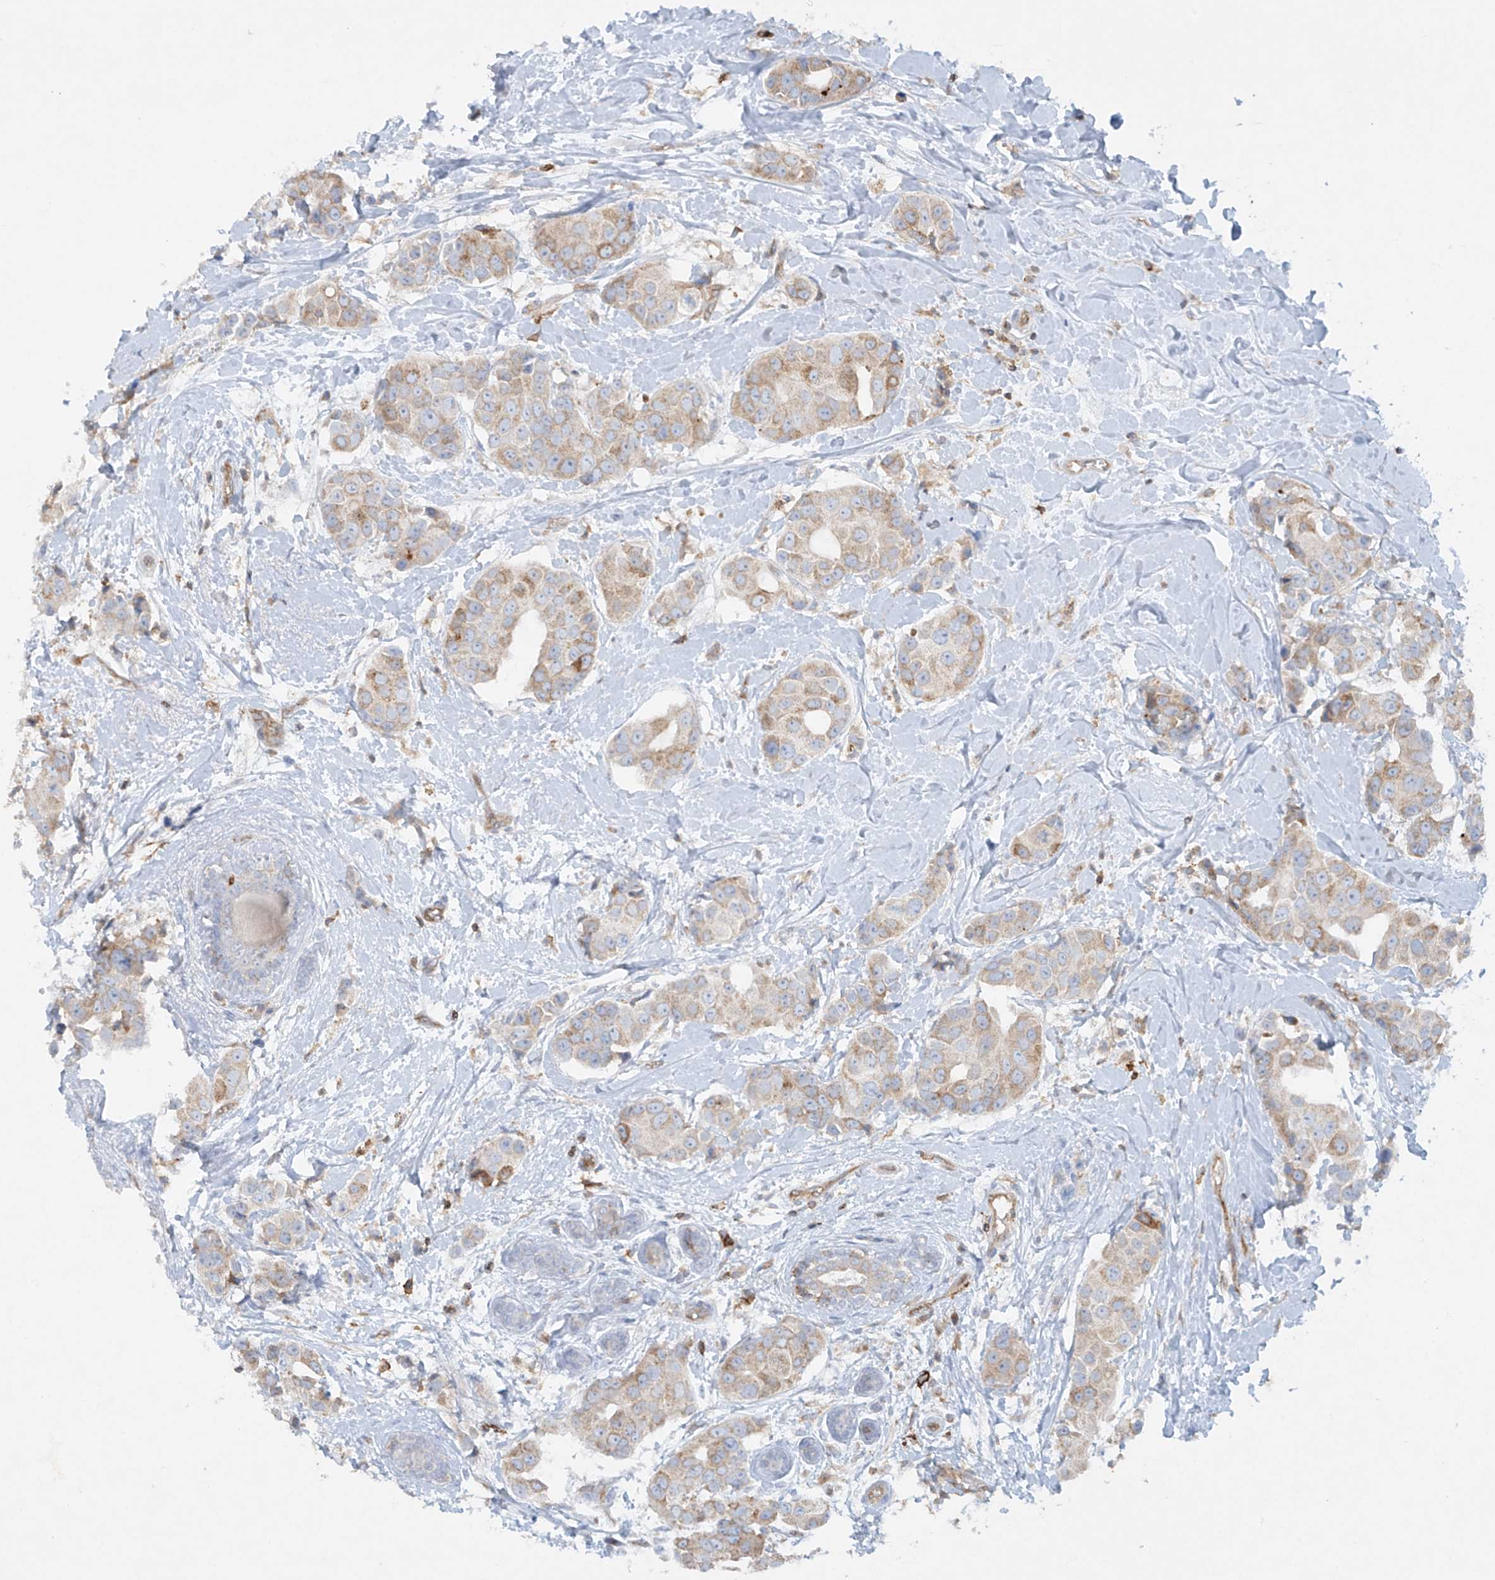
{"staining": {"intensity": "moderate", "quantity": "25%-75%", "location": "cytoplasmic/membranous"}, "tissue": "breast cancer", "cell_type": "Tumor cells", "image_type": "cancer", "snomed": [{"axis": "morphology", "description": "Normal tissue, NOS"}, {"axis": "morphology", "description": "Duct carcinoma"}, {"axis": "topography", "description": "Breast"}], "caption": "The micrograph exhibits staining of breast cancer (invasive ductal carcinoma), revealing moderate cytoplasmic/membranous protein staining (brown color) within tumor cells.", "gene": "HLA-E", "patient": {"sex": "female", "age": 39}}